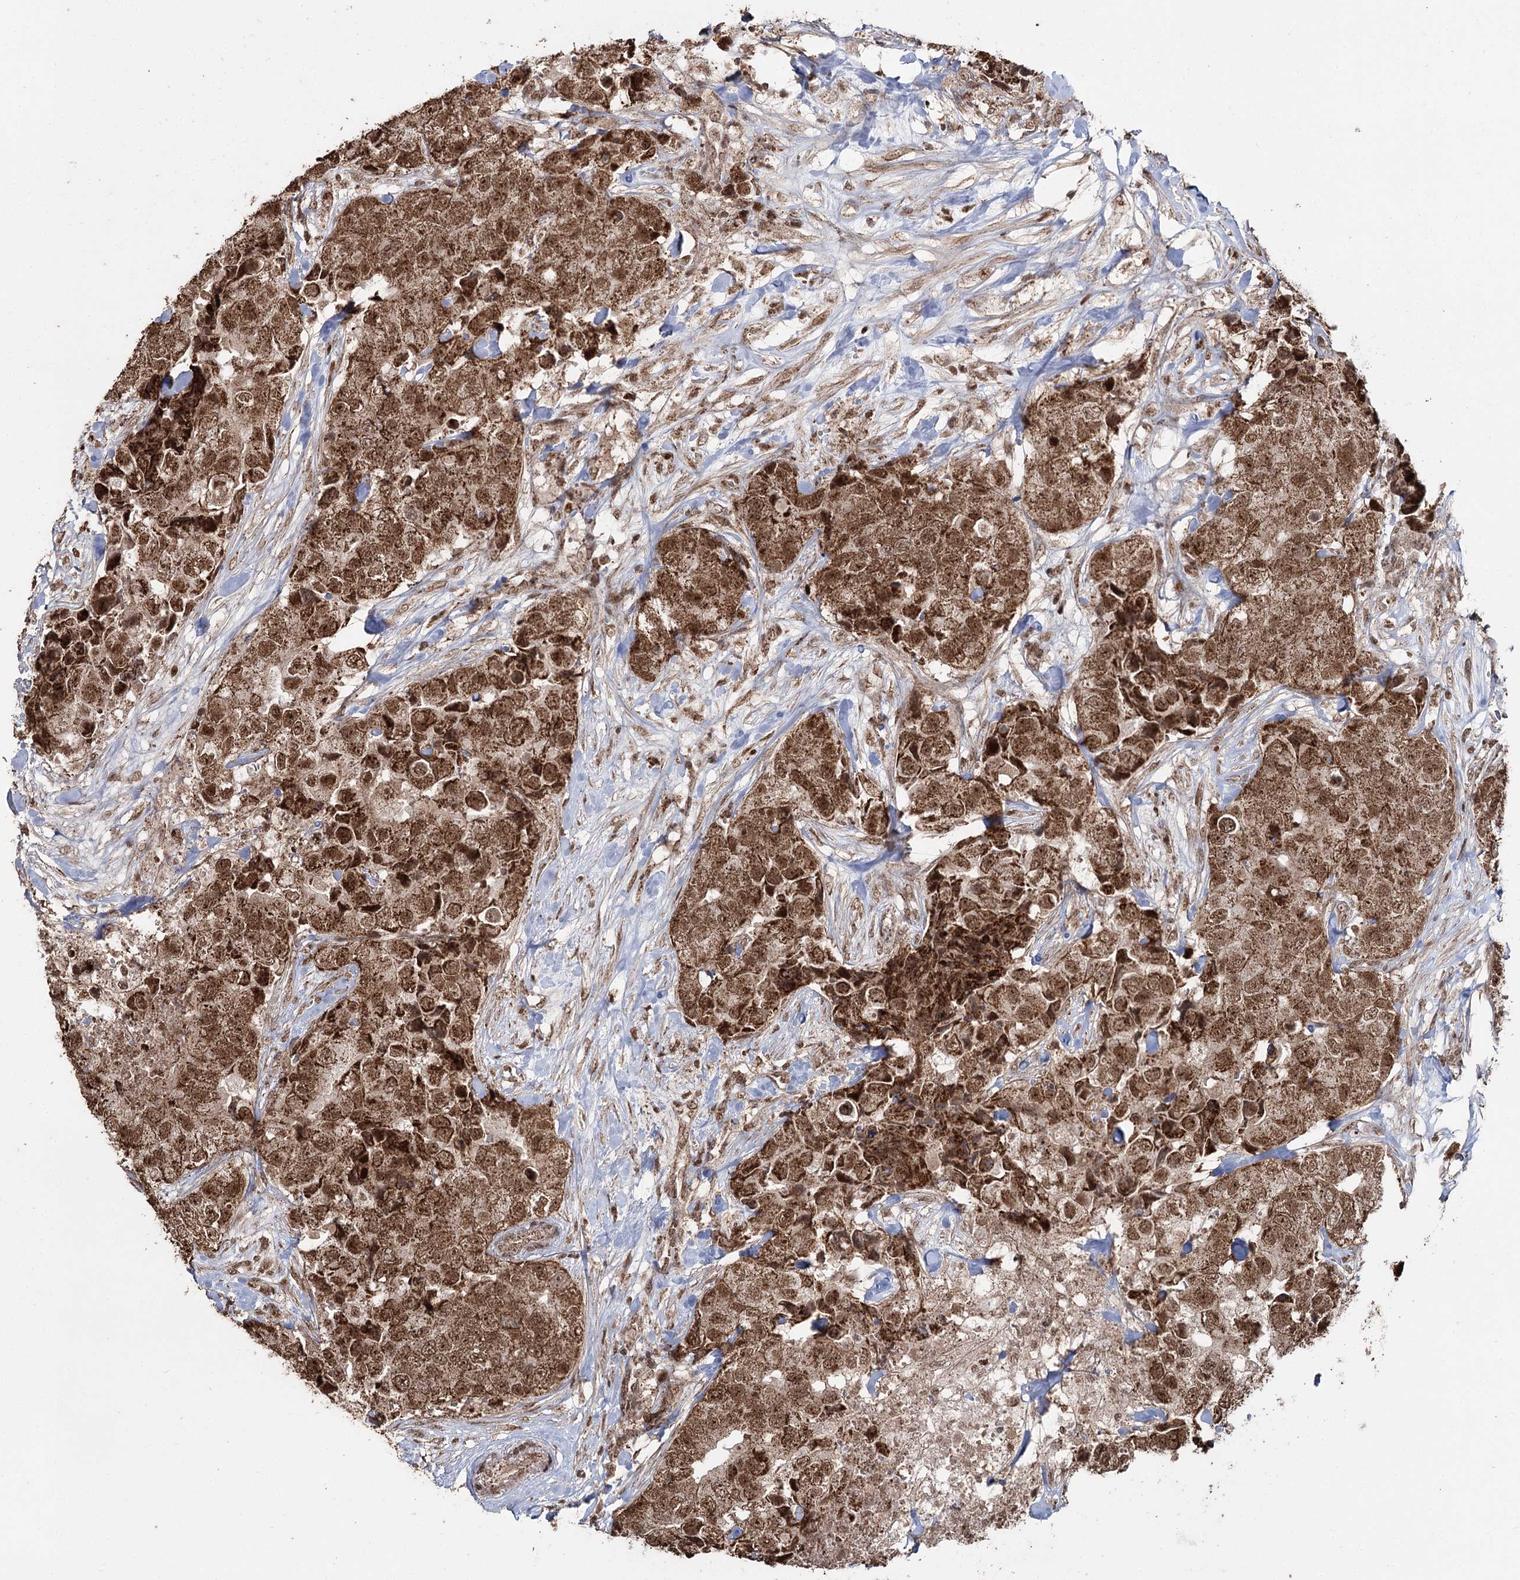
{"staining": {"intensity": "moderate", "quantity": ">75%", "location": "cytoplasmic/membranous,nuclear"}, "tissue": "breast cancer", "cell_type": "Tumor cells", "image_type": "cancer", "snomed": [{"axis": "morphology", "description": "Duct carcinoma"}, {"axis": "topography", "description": "Breast"}], "caption": "A brown stain labels moderate cytoplasmic/membranous and nuclear positivity of a protein in breast cancer (infiltrating ductal carcinoma) tumor cells.", "gene": "PDHX", "patient": {"sex": "female", "age": 62}}